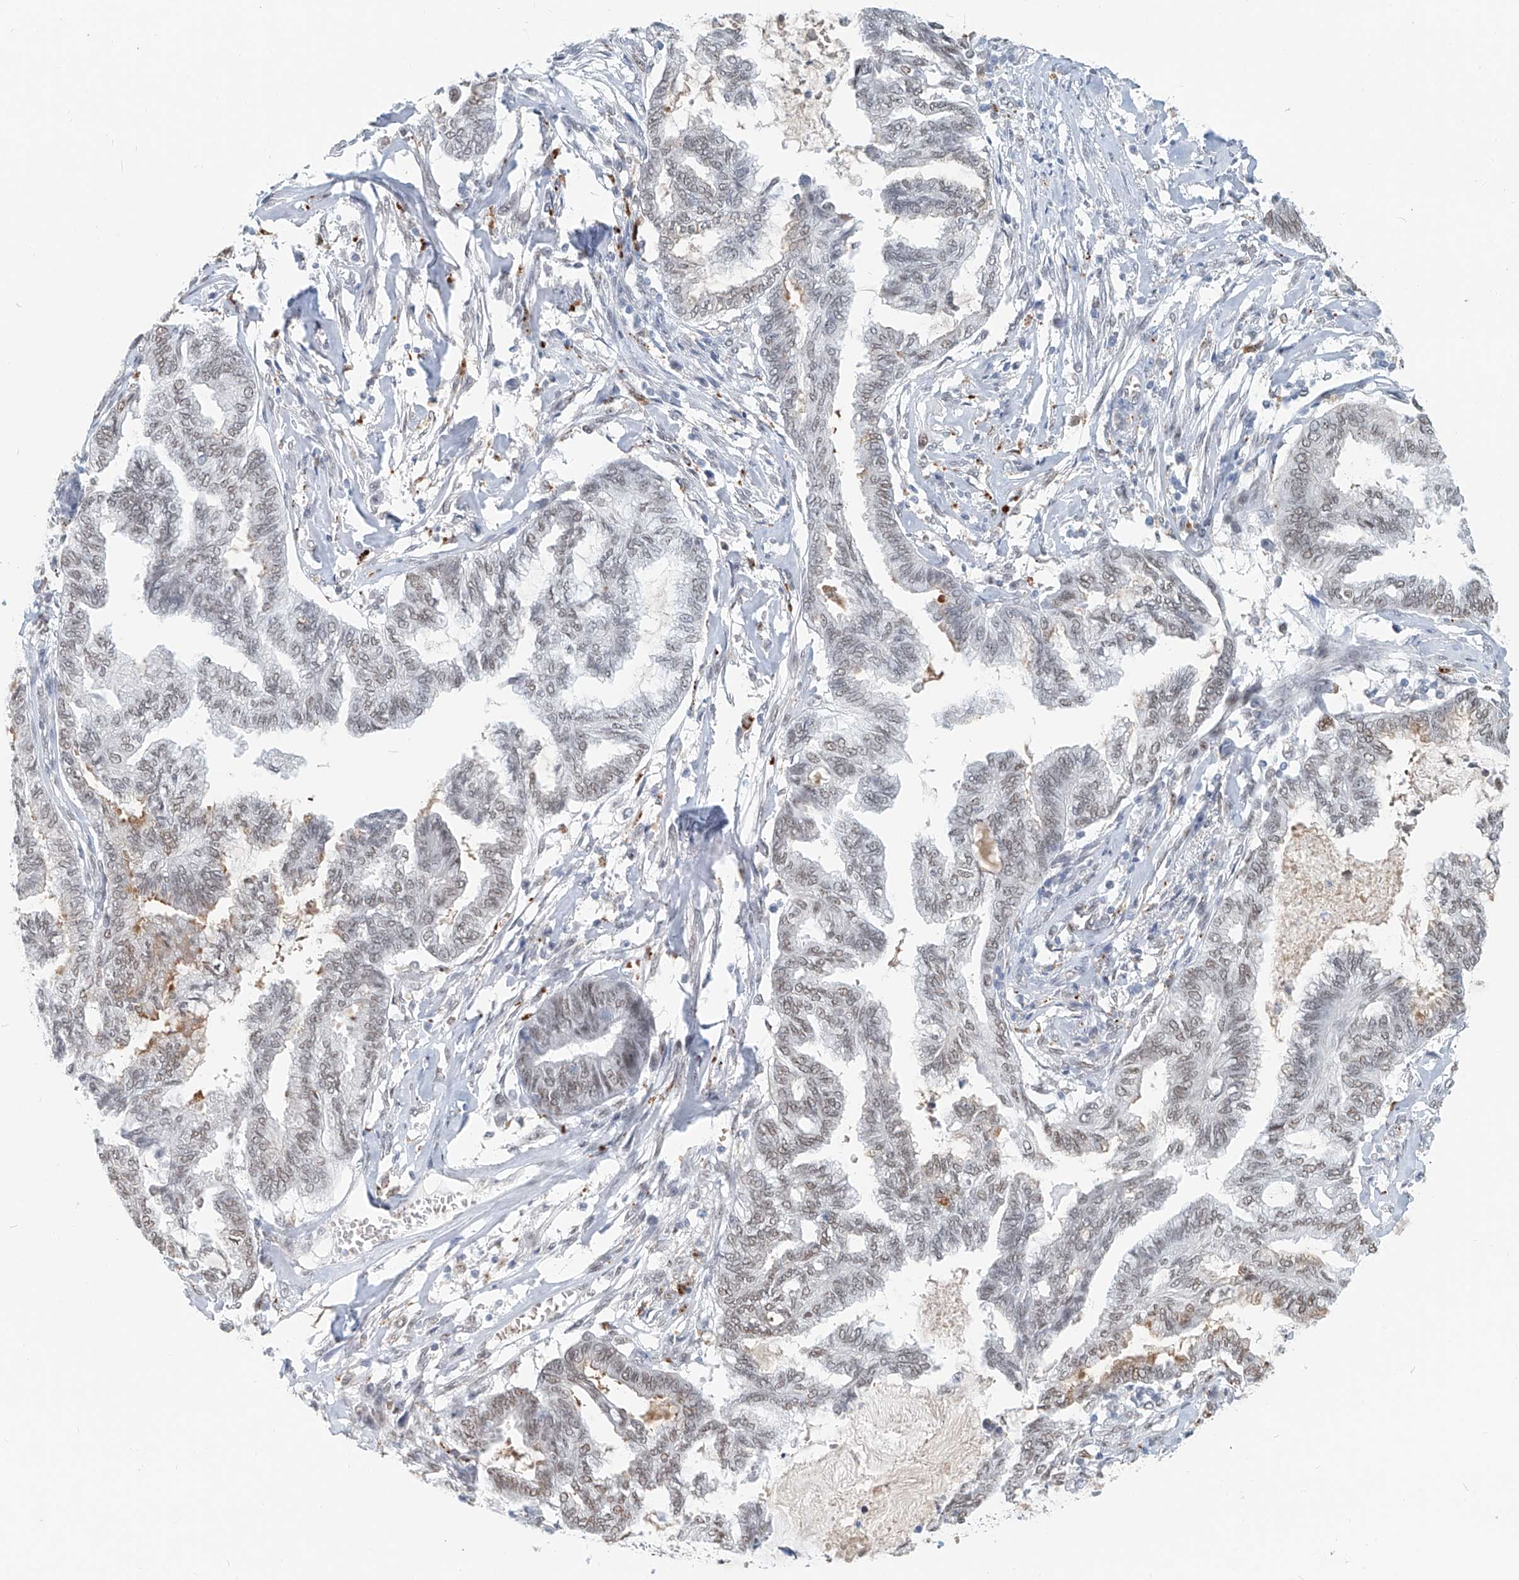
{"staining": {"intensity": "weak", "quantity": "25%-75%", "location": "nuclear"}, "tissue": "endometrial cancer", "cell_type": "Tumor cells", "image_type": "cancer", "snomed": [{"axis": "morphology", "description": "Adenocarcinoma, NOS"}, {"axis": "topography", "description": "Endometrium"}], "caption": "Endometrial adenocarcinoma tissue shows weak nuclear staining in approximately 25%-75% of tumor cells, visualized by immunohistochemistry. (Stains: DAB (3,3'-diaminobenzidine) in brown, nuclei in blue, Microscopy: brightfield microscopy at high magnification).", "gene": "SASH1", "patient": {"sex": "female", "age": 86}}